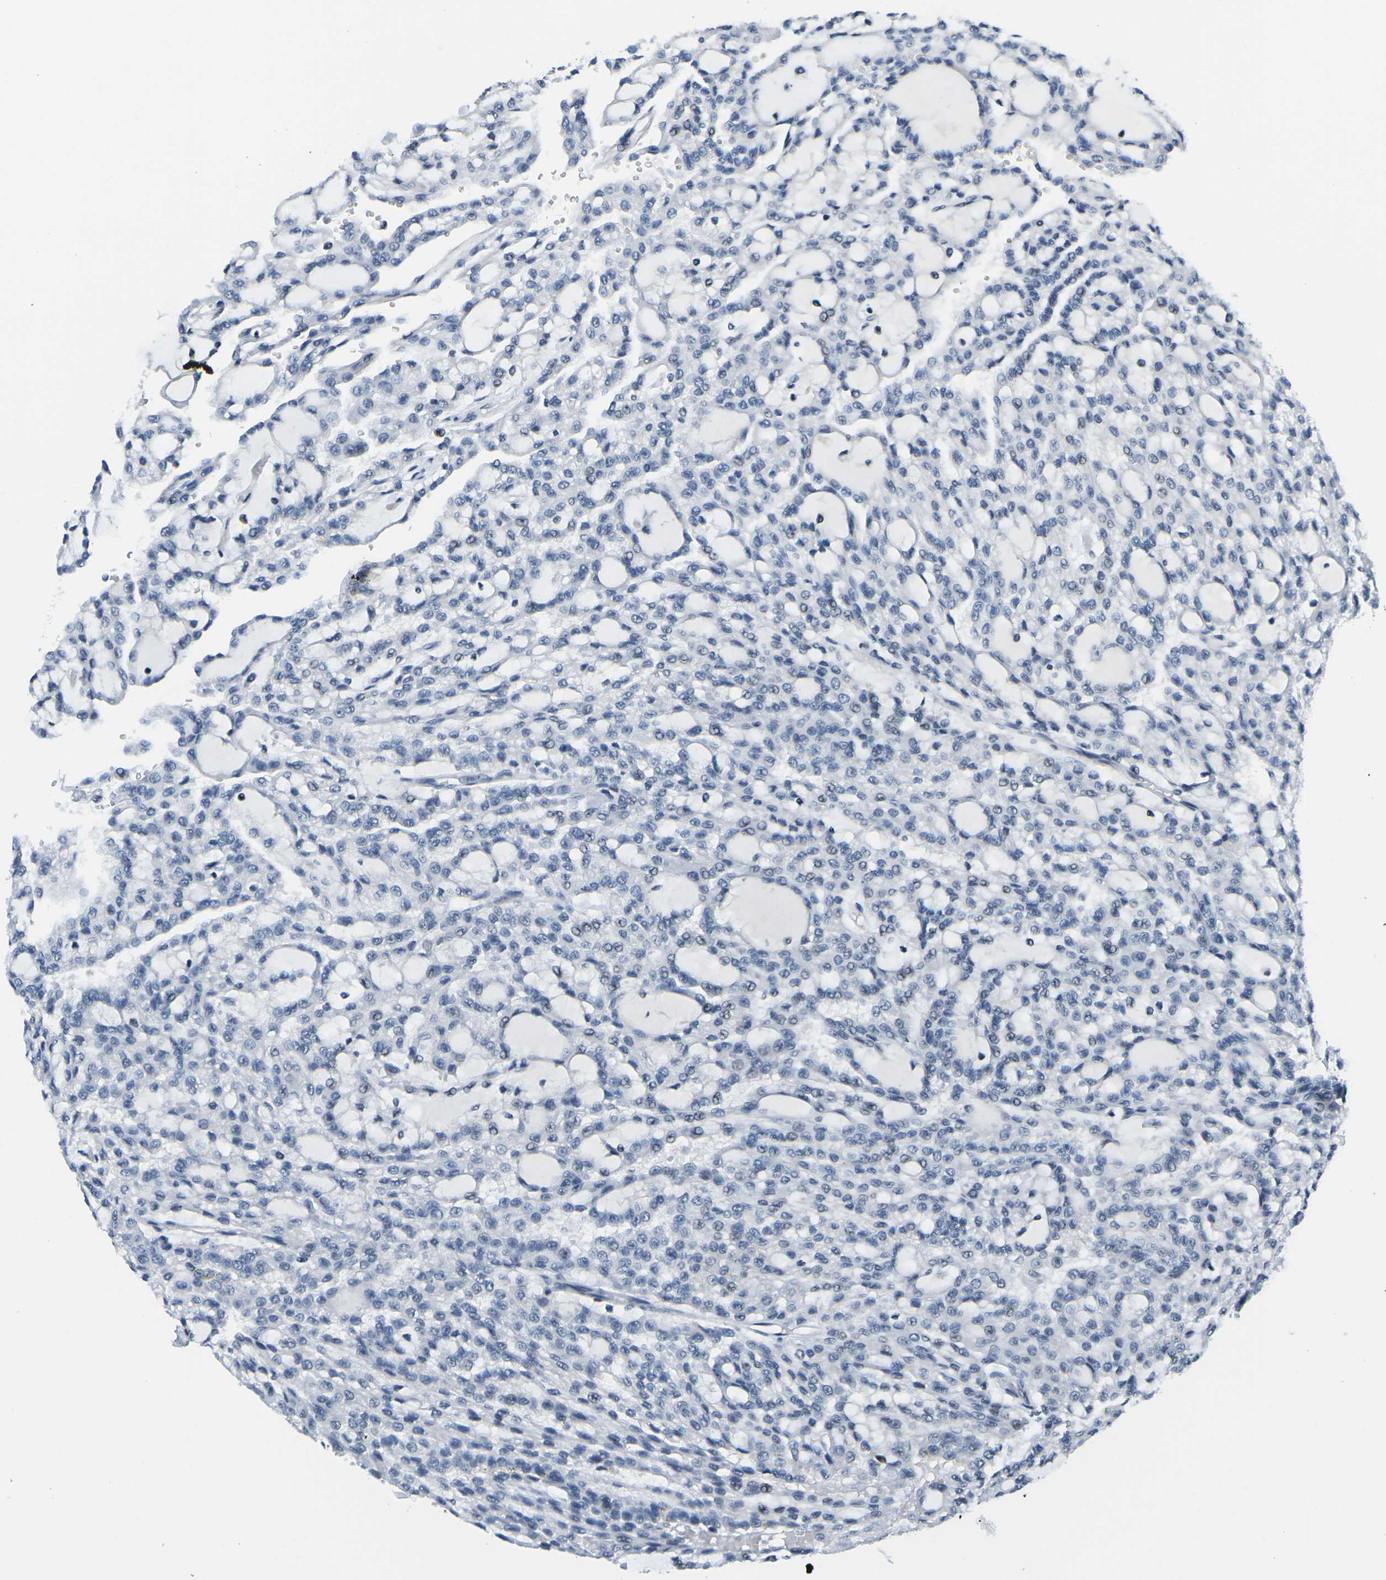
{"staining": {"intensity": "negative", "quantity": "none", "location": "none"}, "tissue": "renal cancer", "cell_type": "Tumor cells", "image_type": "cancer", "snomed": [{"axis": "morphology", "description": "Adenocarcinoma, NOS"}, {"axis": "topography", "description": "Kidney"}], "caption": "Immunohistochemistry (IHC) histopathology image of neoplastic tissue: human renal adenocarcinoma stained with DAB (3,3'-diaminobenzidine) shows no significant protein staining in tumor cells.", "gene": "PRPF8", "patient": {"sex": "male", "age": 63}}